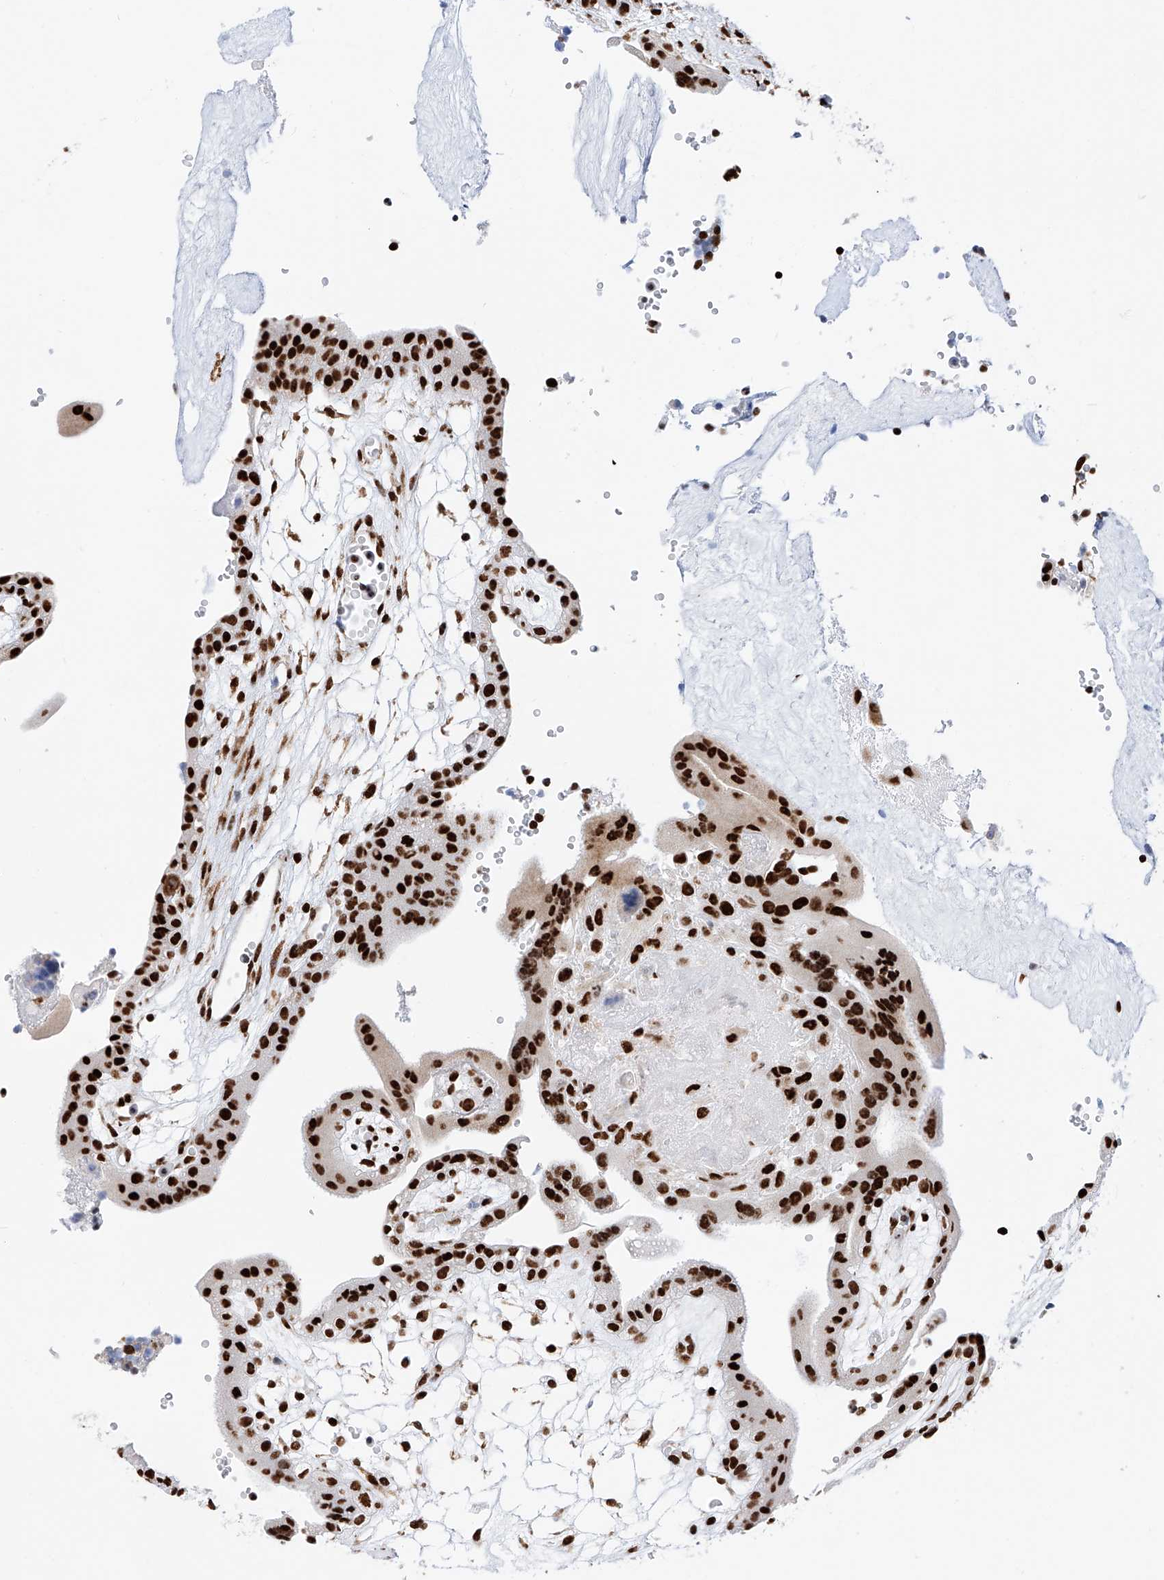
{"staining": {"intensity": "strong", "quantity": ">75%", "location": "nuclear"}, "tissue": "placenta", "cell_type": "Decidual cells", "image_type": "normal", "snomed": [{"axis": "morphology", "description": "Normal tissue, NOS"}, {"axis": "topography", "description": "Placenta"}], "caption": "This histopathology image reveals immunohistochemistry (IHC) staining of unremarkable placenta, with high strong nuclear positivity in about >75% of decidual cells.", "gene": "SRSF6", "patient": {"sex": "female", "age": 18}}